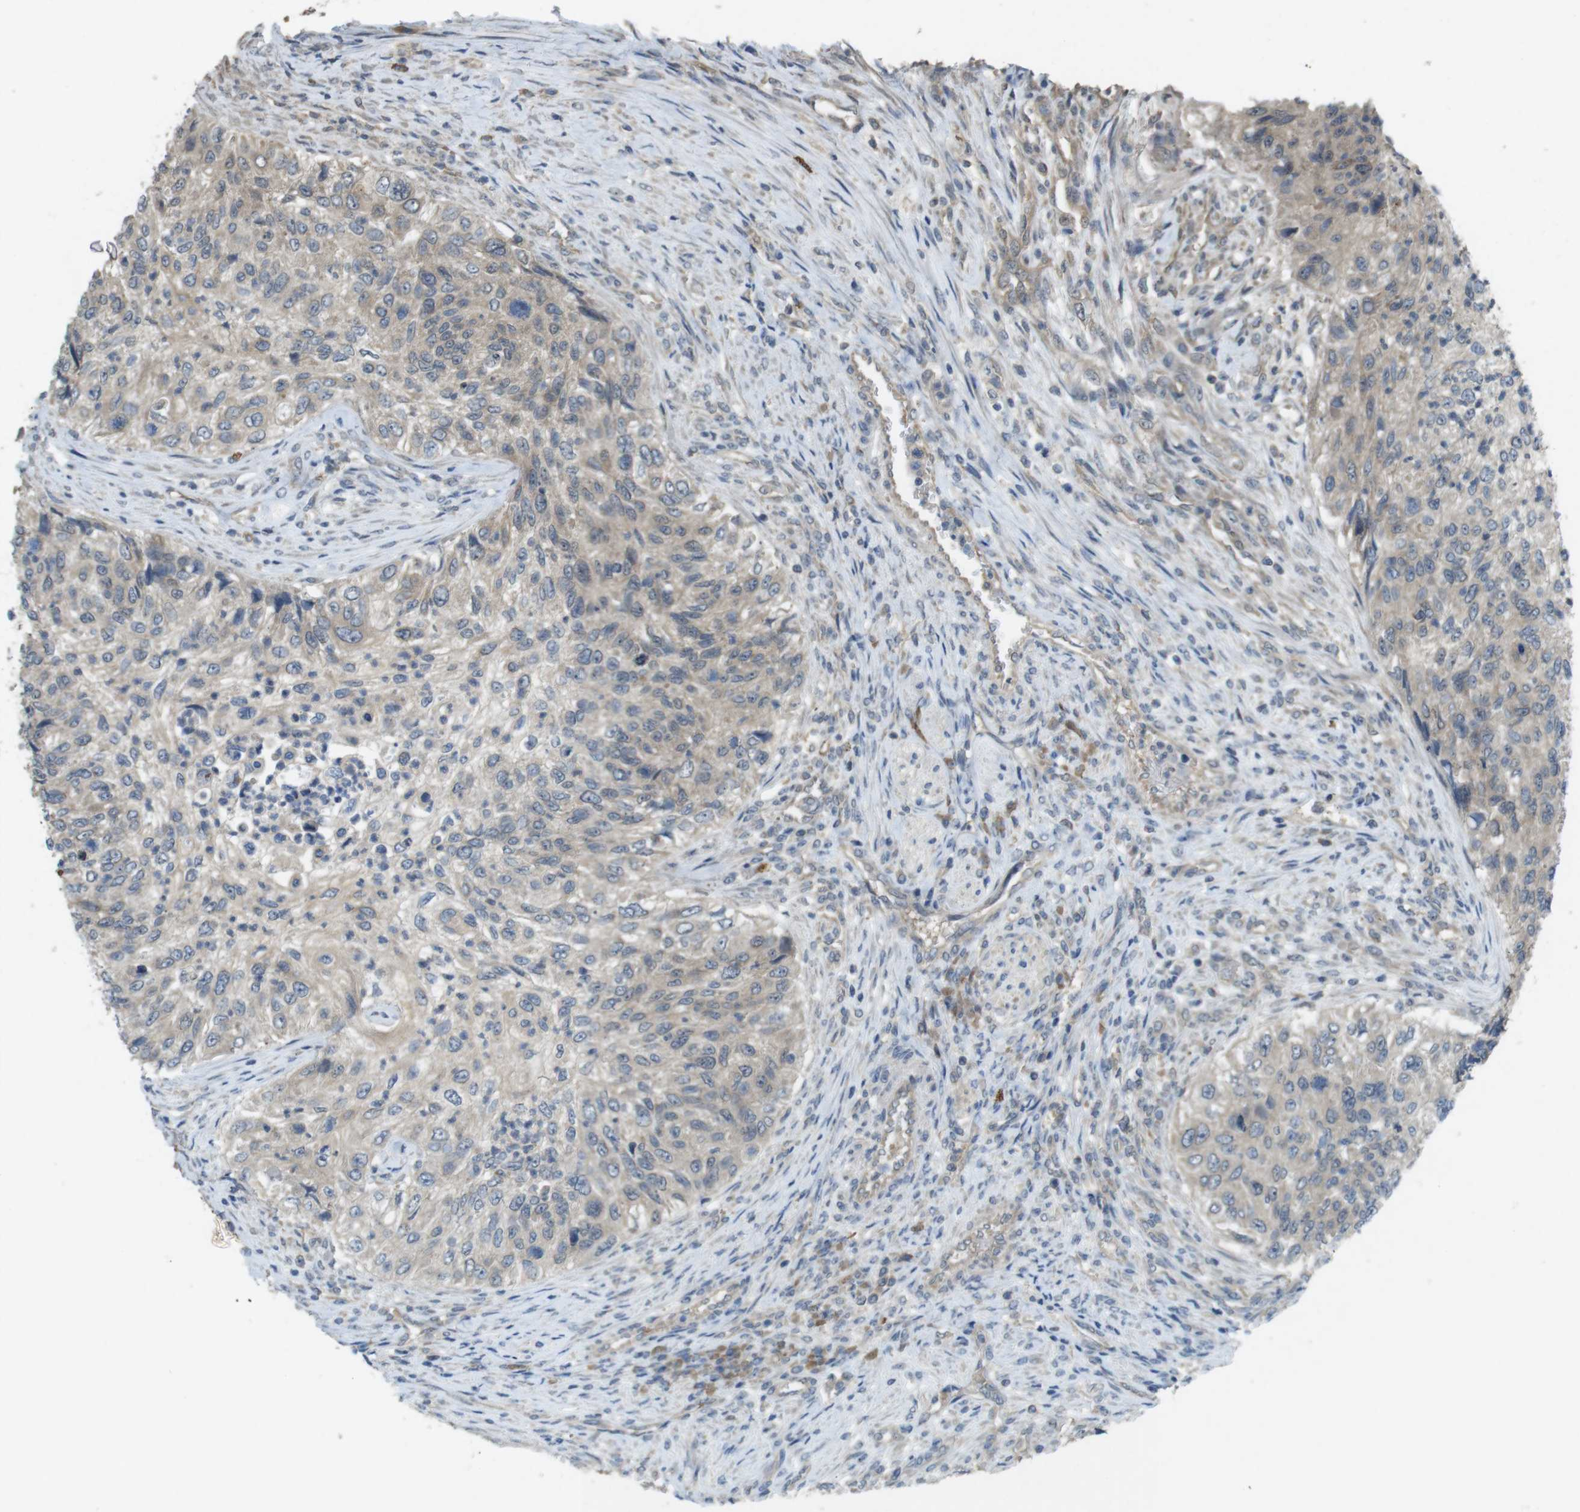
{"staining": {"intensity": "weak", "quantity": "<25%", "location": "cytoplasmic/membranous"}, "tissue": "urothelial cancer", "cell_type": "Tumor cells", "image_type": "cancer", "snomed": [{"axis": "morphology", "description": "Urothelial carcinoma, High grade"}, {"axis": "topography", "description": "Urinary bladder"}], "caption": "DAB (3,3'-diaminobenzidine) immunohistochemical staining of human high-grade urothelial carcinoma displays no significant expression in tumor cells.", "gene": "SUGT1", "patient": {"sex": "female", "age": 60}}